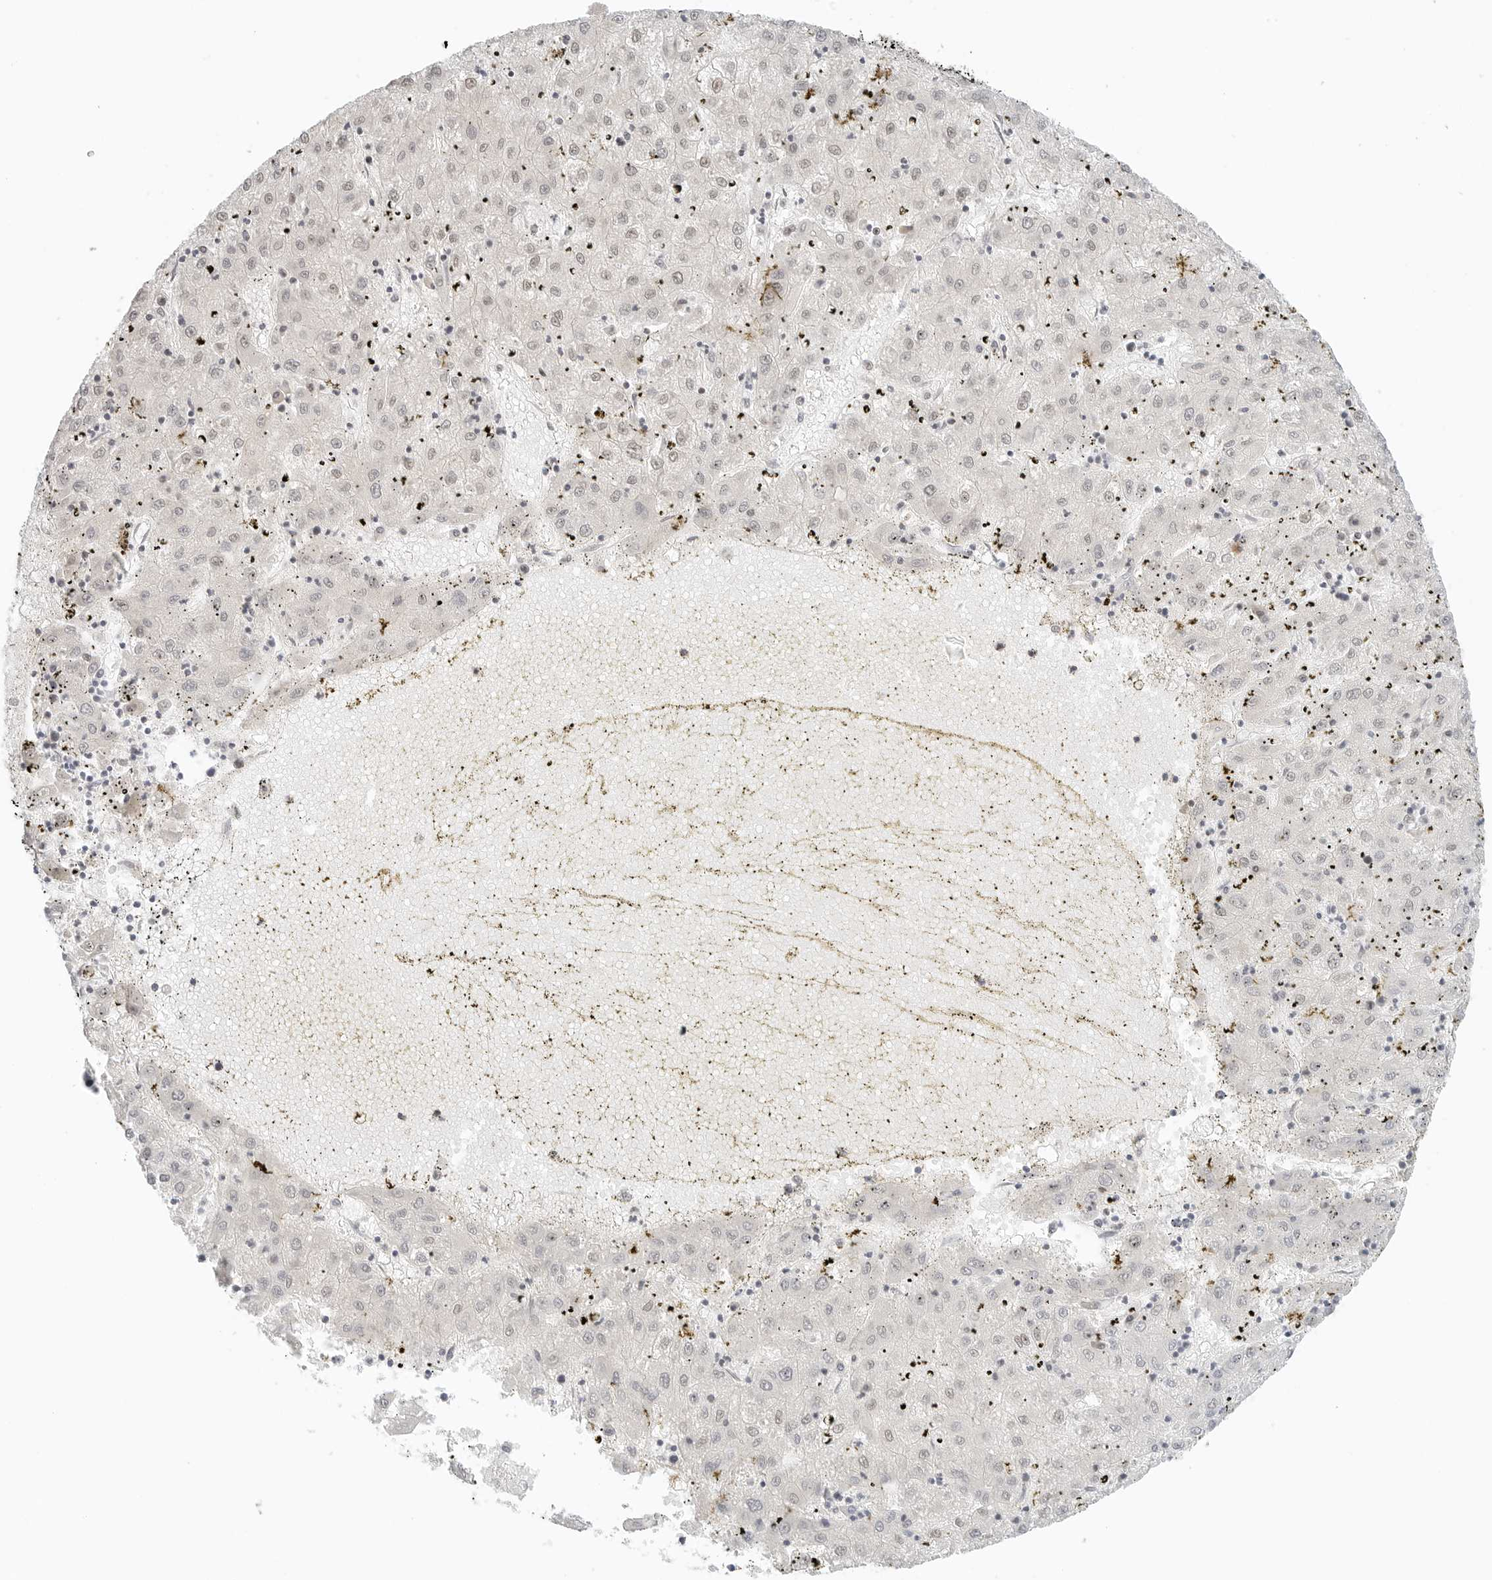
{"staining": {"intensity": "negative", "quantity": "none", "location": "none"}, "tissue": "liver cancer", "cell_type": "Tumor cells", "image_type": "cancer", "snomed": [{"axis": "morphology", "description": "Carcinoma, Hepatocellular, NOS"}, {"axis": "topography", "description": "Liver"}], "caption": "This is a photomicrograph of IHC staining of liver cancer, which shows no positivity in tumor cells. (Brightfield microscopy of DAB IHC at high magnification).", "gene": "NEO1", "patient": {"sex": "male", "age": 72}}